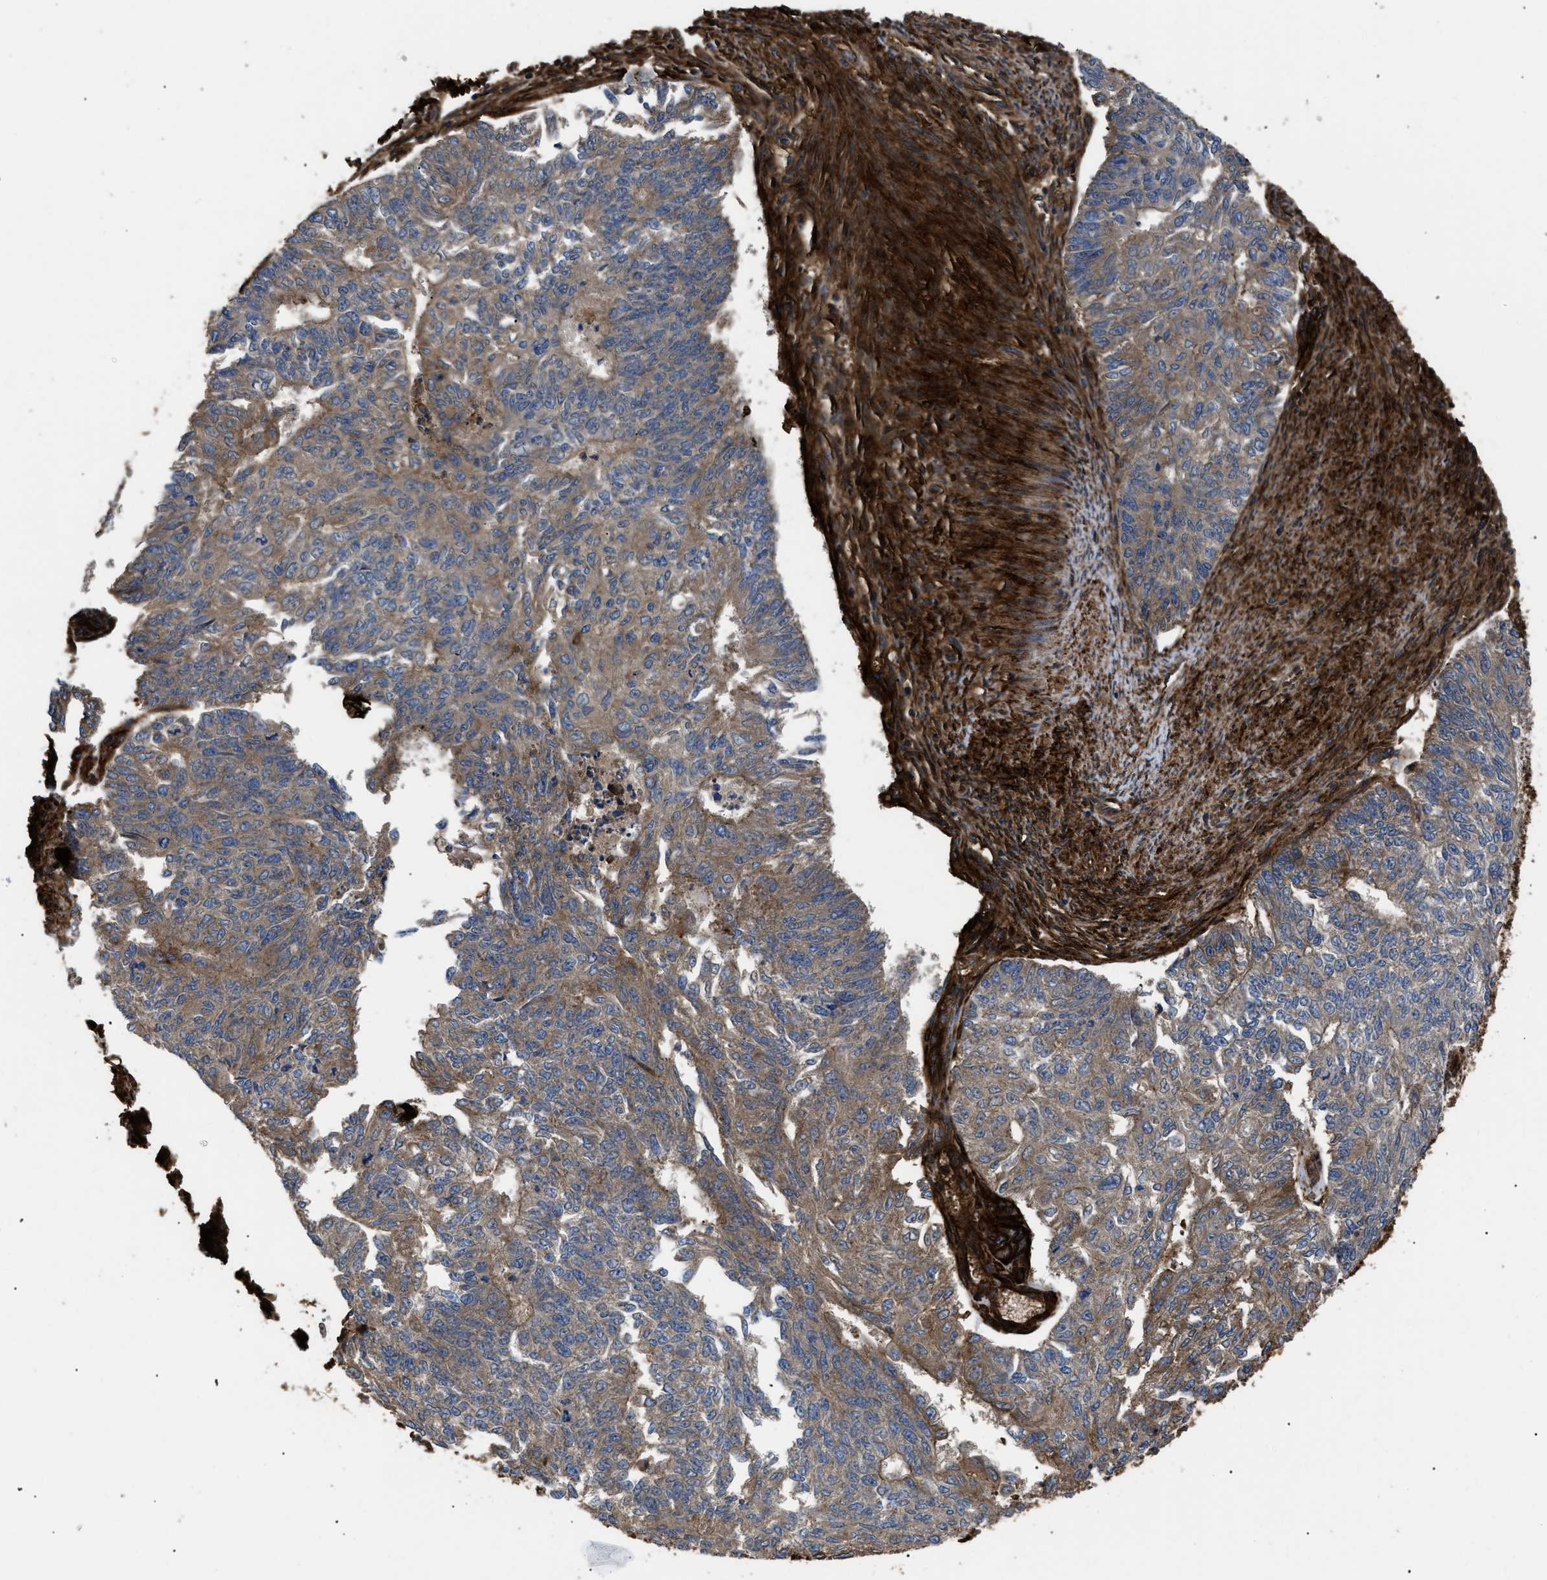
{"staining": {"intensity": "moderate", "quantity": "25%-75%", "location": "cytoplasmic/membranous"}, "tissue": "endometrial cancer", "cell_type": "Tumor cells", "image_type": "cancer", "snomed": [{"axis": "morphology", "description": "Adenocarcinoma, NOS"}, {"axis": "topography", "description": "Endometrium"}], "caption": "Human endometrial cancer (adenocarcinoma) stained with a brown dye reveals moderate cytoplasmic/membranous positive expression in about 25%-75% of tumor cells.", "gene": "NT5E", "patient": {"sex": "female", "age": 32}}